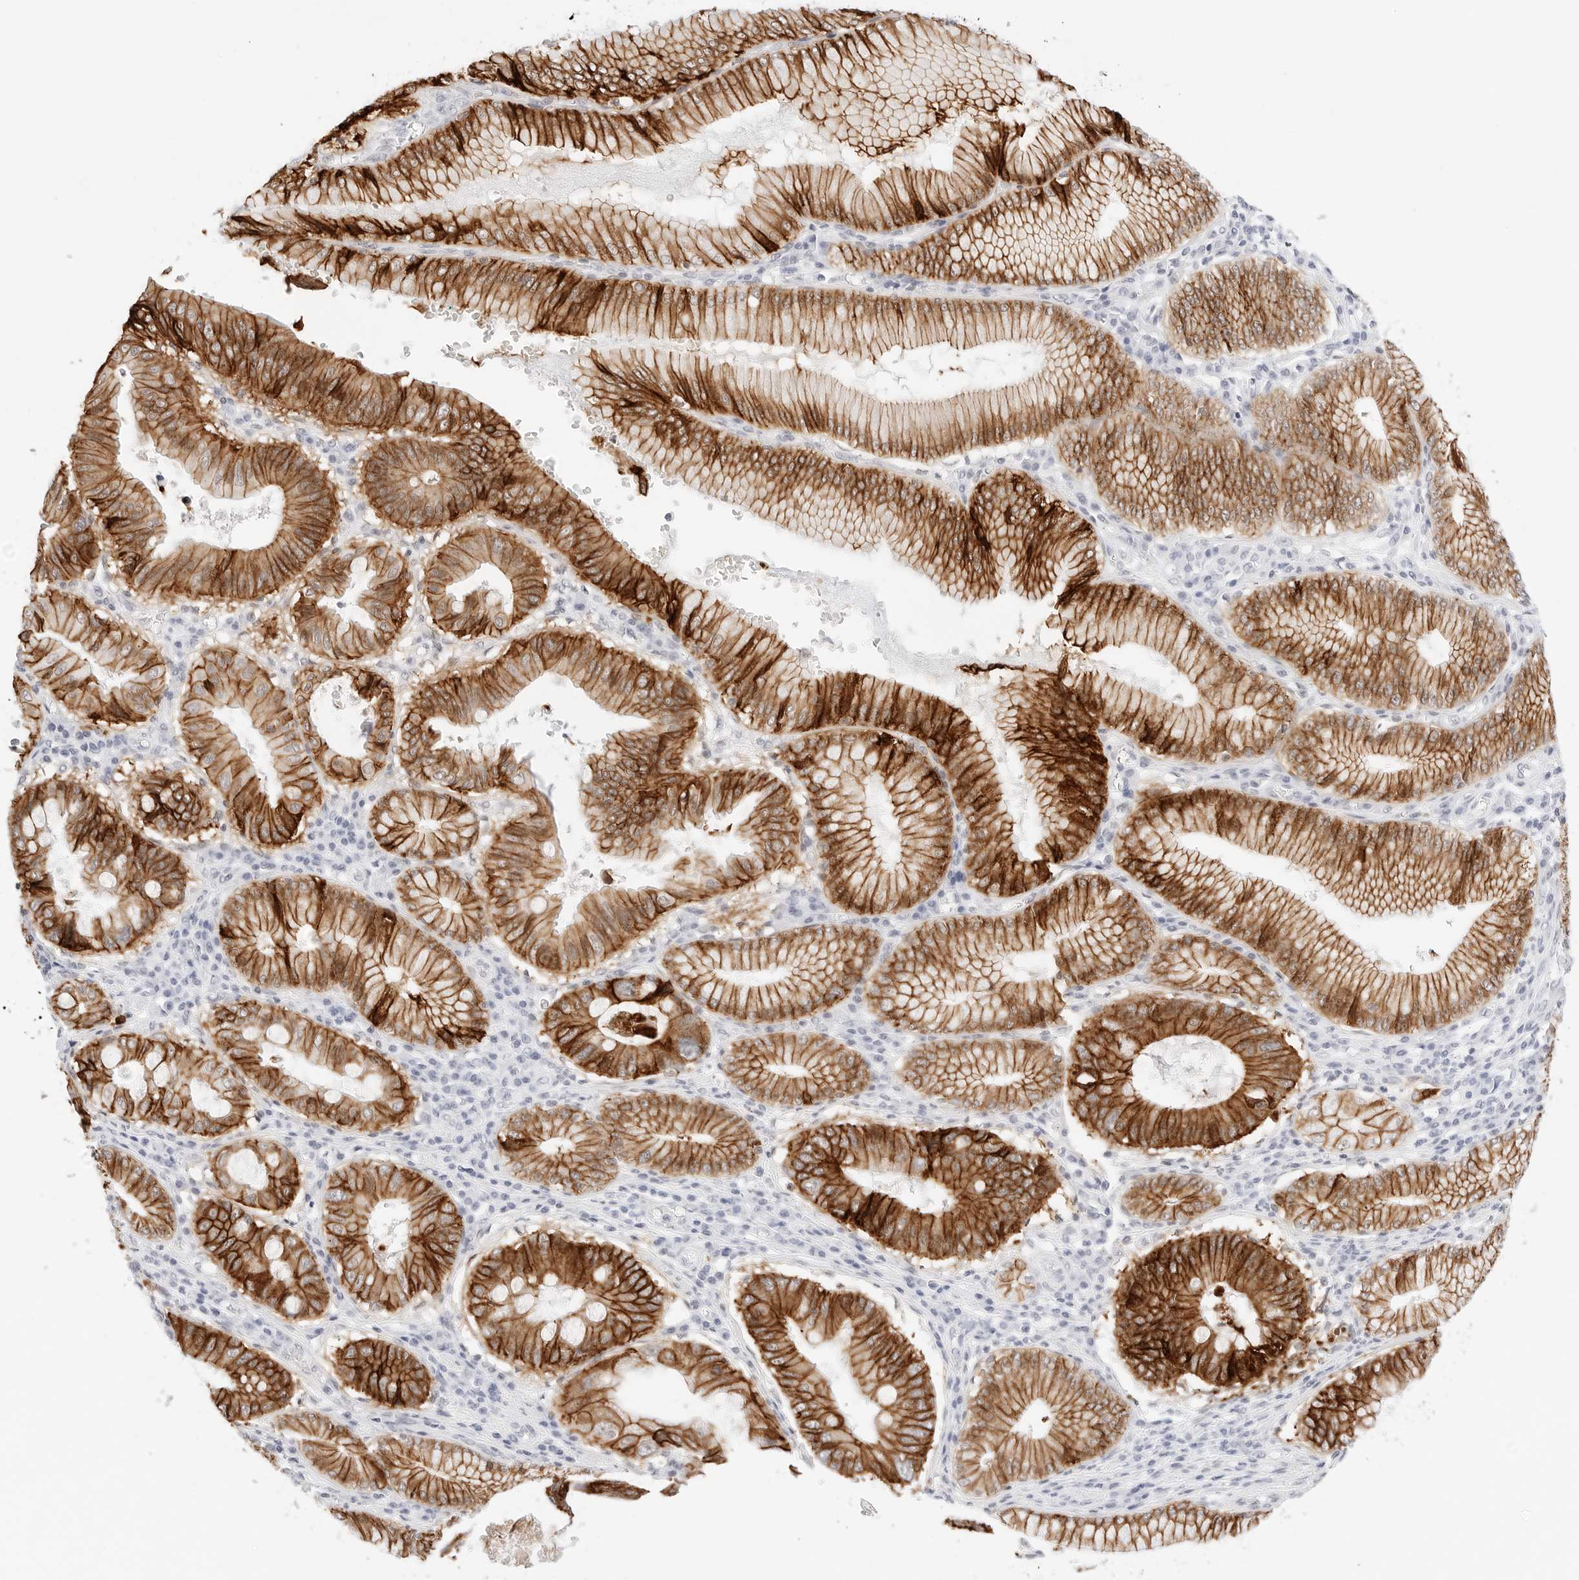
{"staining": {"intensity": "strong", "quantity": ">75%", "location": "cytoplasmic/membranous"}, "tissue": "stomach cancer", "cell_type": "Tumor cells", "image_type": "cancer", "snomed": [{"axis": "morphology", "description": "Adenocarcinoma, NOS"}, {"axis": "topography", "description": "Stomach"}], "caption": "High-power microscopy captured an immunohistochemistry (IHC) image of stomach cancer, revealing strong cytoplasmic/membranous expression in approximately >75% of tumor cells.", "gene": "CDH1", "patient": {"sex": "male", "age": 59}}